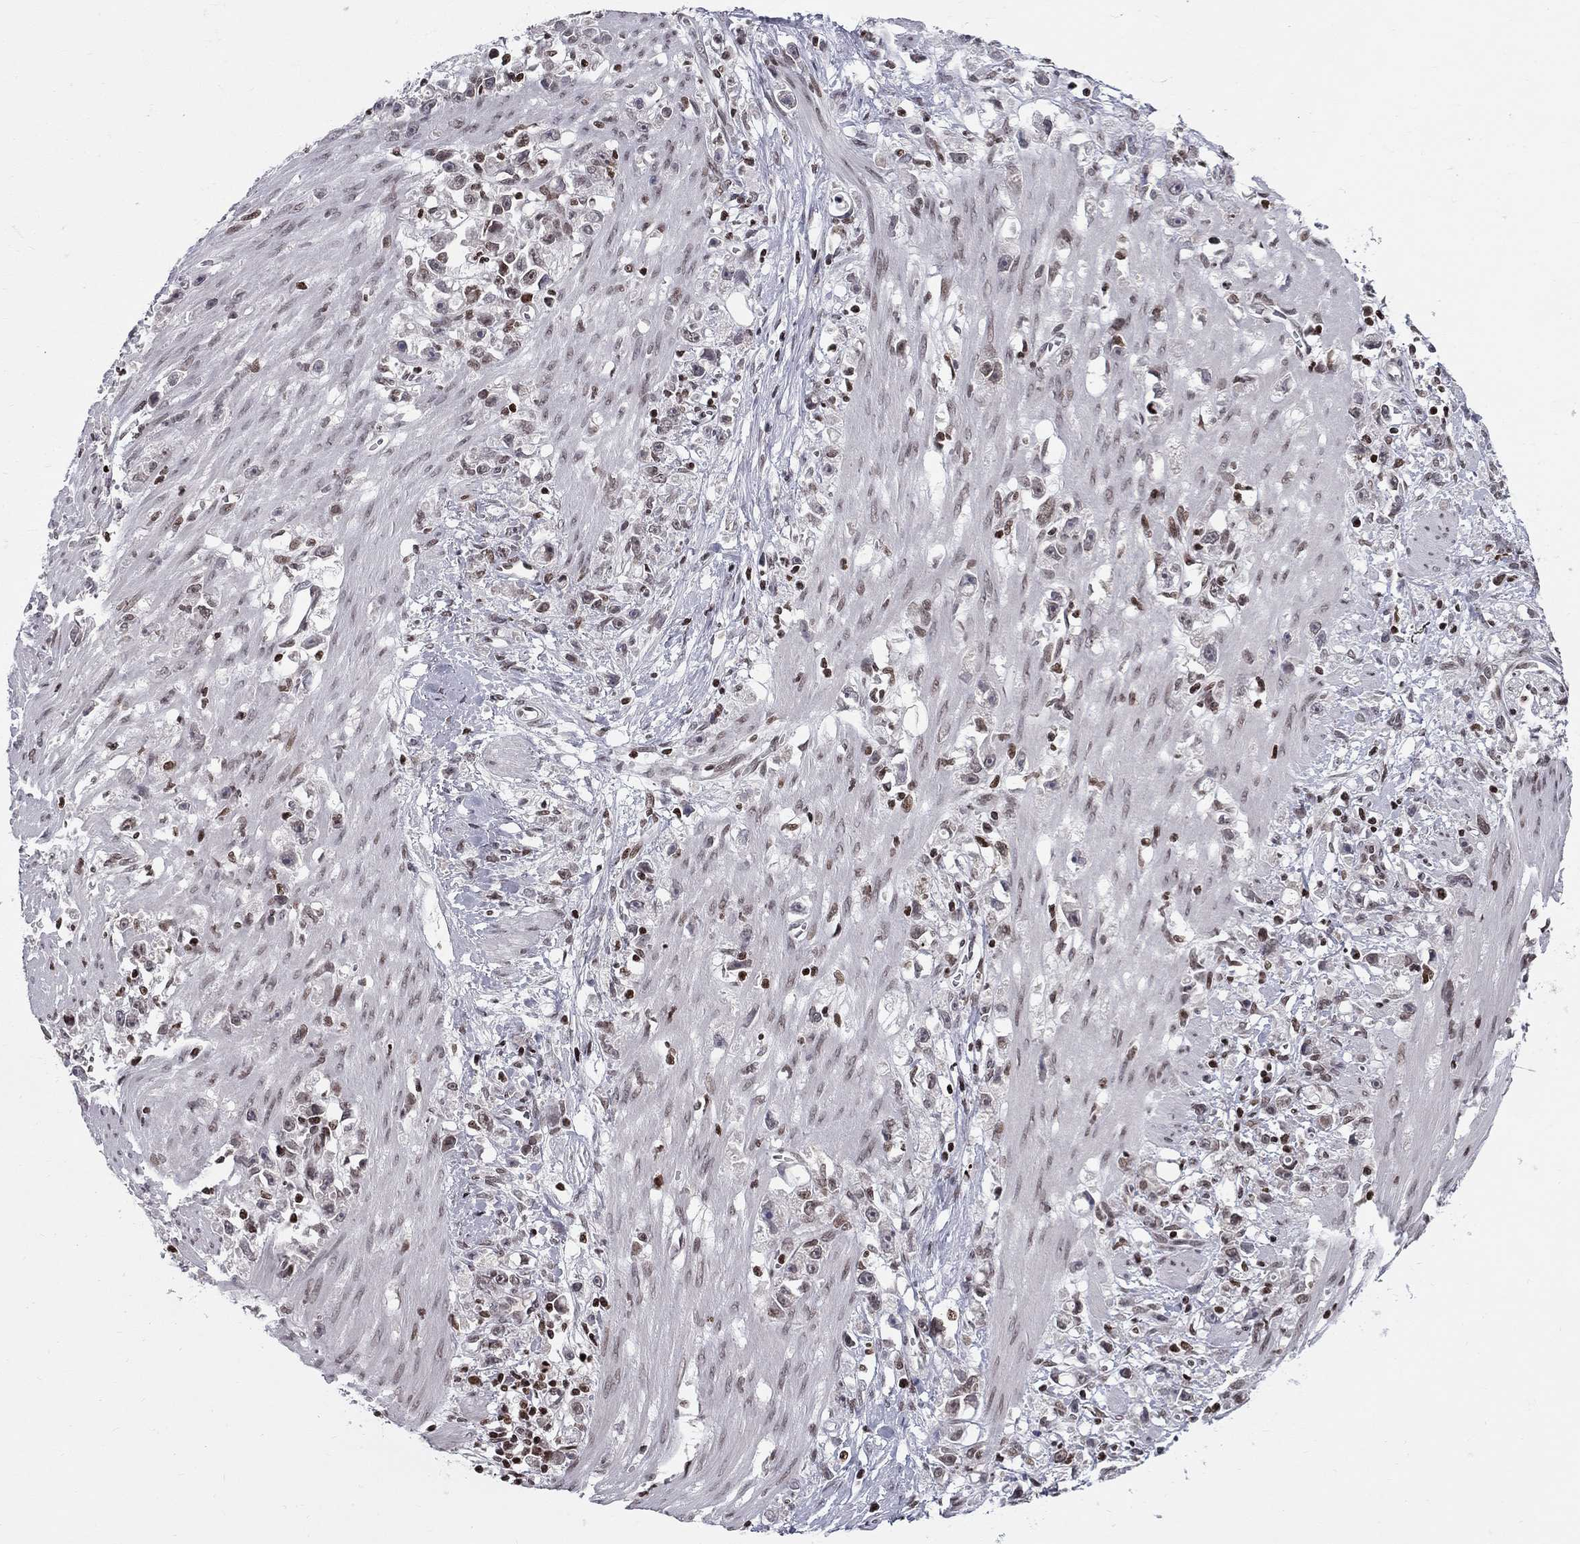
{"staining": {"intensity": "strong", "quantity": "25%-75%", "location": "nuclear"}, "tissue": "stomach cancer", "cell_type": "Tumor cells", "image_type": "cancer", "snomed": [{"axis": "morphology", "description": "Adenocarcinoma, NOS"}, {"axis": "topography", "description": "Stomach"}], "caption": "Protein positivity by immunohistochemistry (IHC) shows strong nuclear staining in about 25%-75% of tumor cells in adenocarcinoma (stomach).", "gene": "RNASEH2C", "patient": {"sex": "female", "age": 59}}